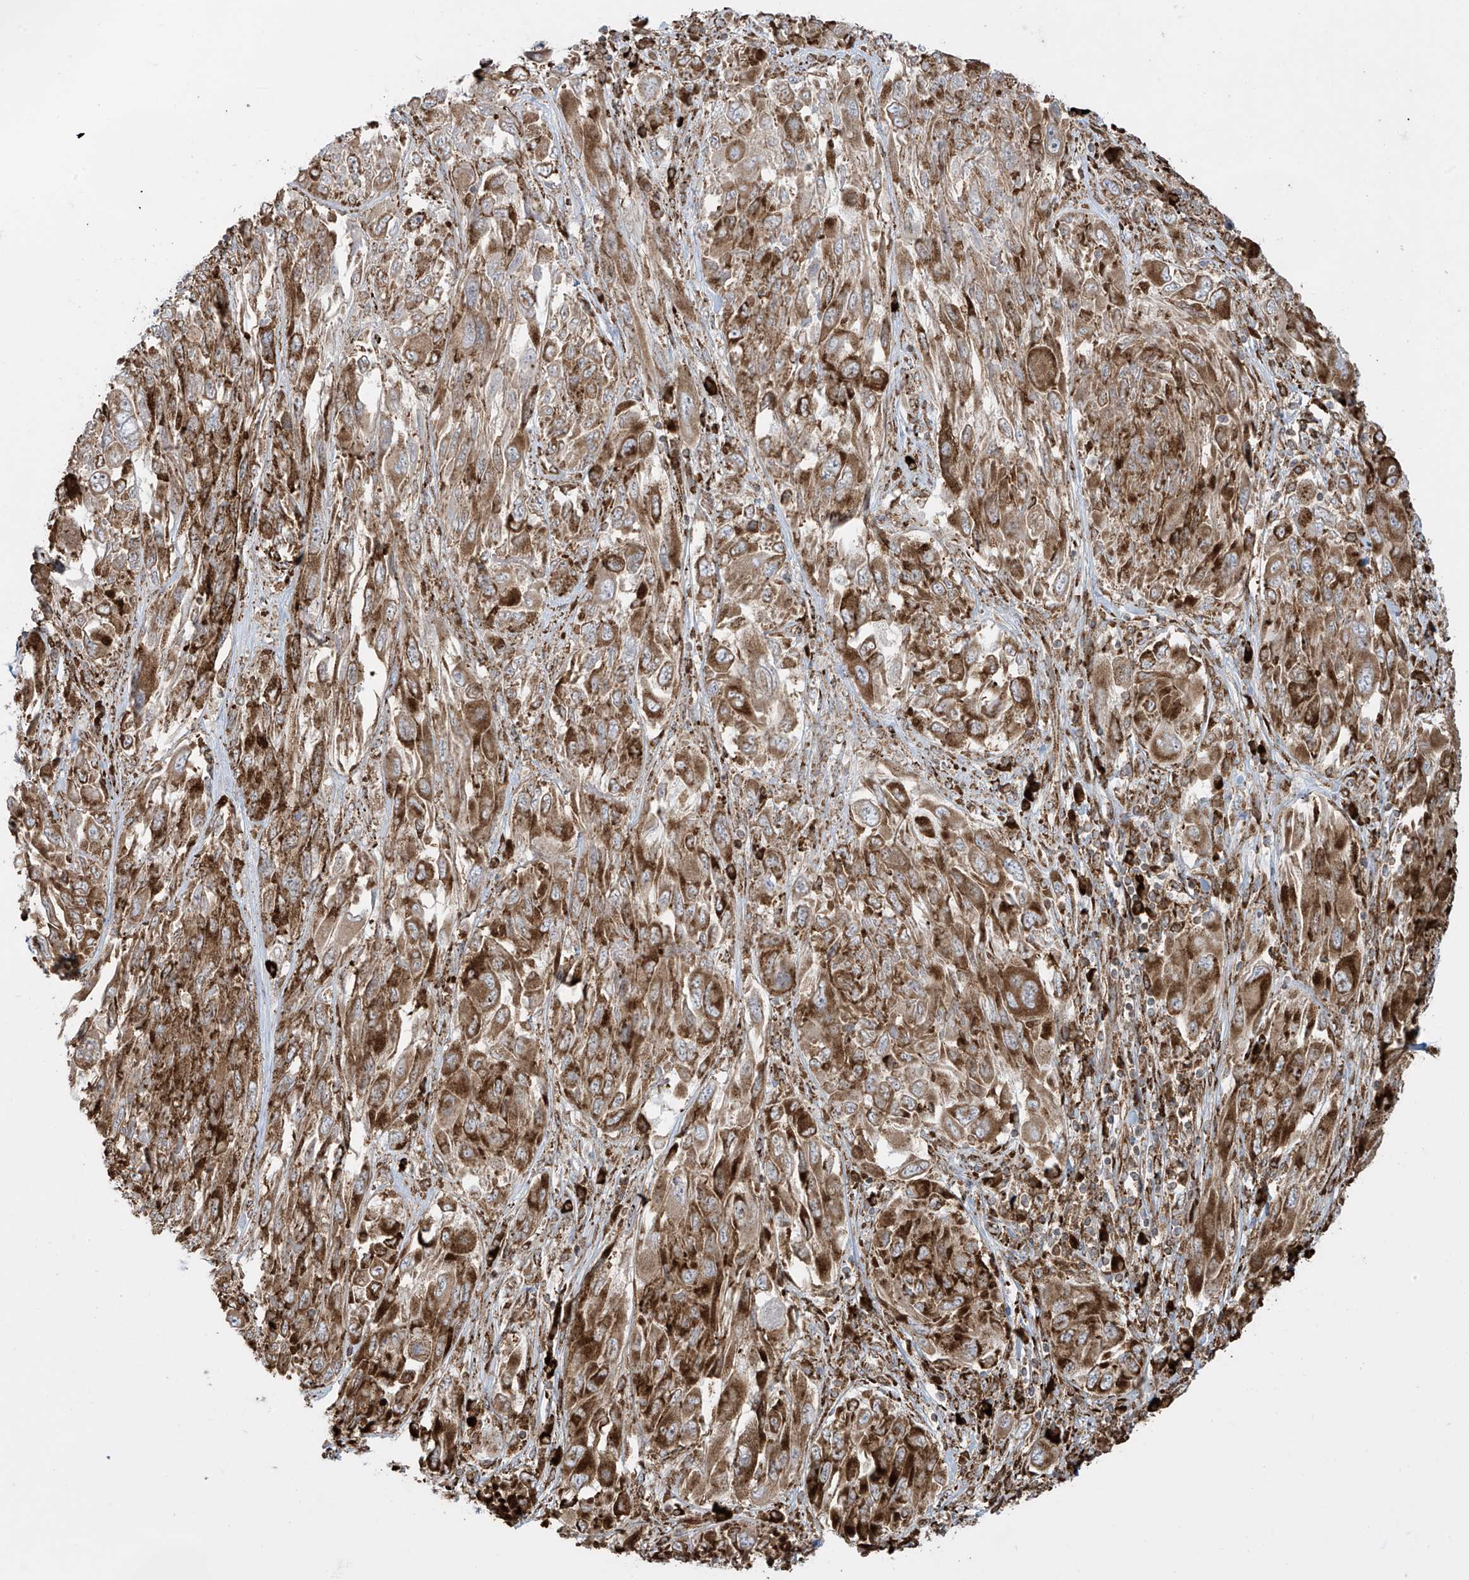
{"staining": {"intensity": "strong", "quantity": ">75%", "location": "cytoplasmic/membranous"}, "tissue": "melanoma", "cell_type": "Tumor cells", "image_type": "cancer", "snomed": [{"axis": "morphology", "description": "Malignant melanoma, NOS"}, {"axis": "topography", "description": "Skin"}], "caption": "Approximately >75% of tumor cells in human malignant melanoma show strong cytoplasmic/membranous protein expression as visualized by brown immunohistochemical staining.", "gene": "MX1", "patient": {"sex": "female", "age": 91}}